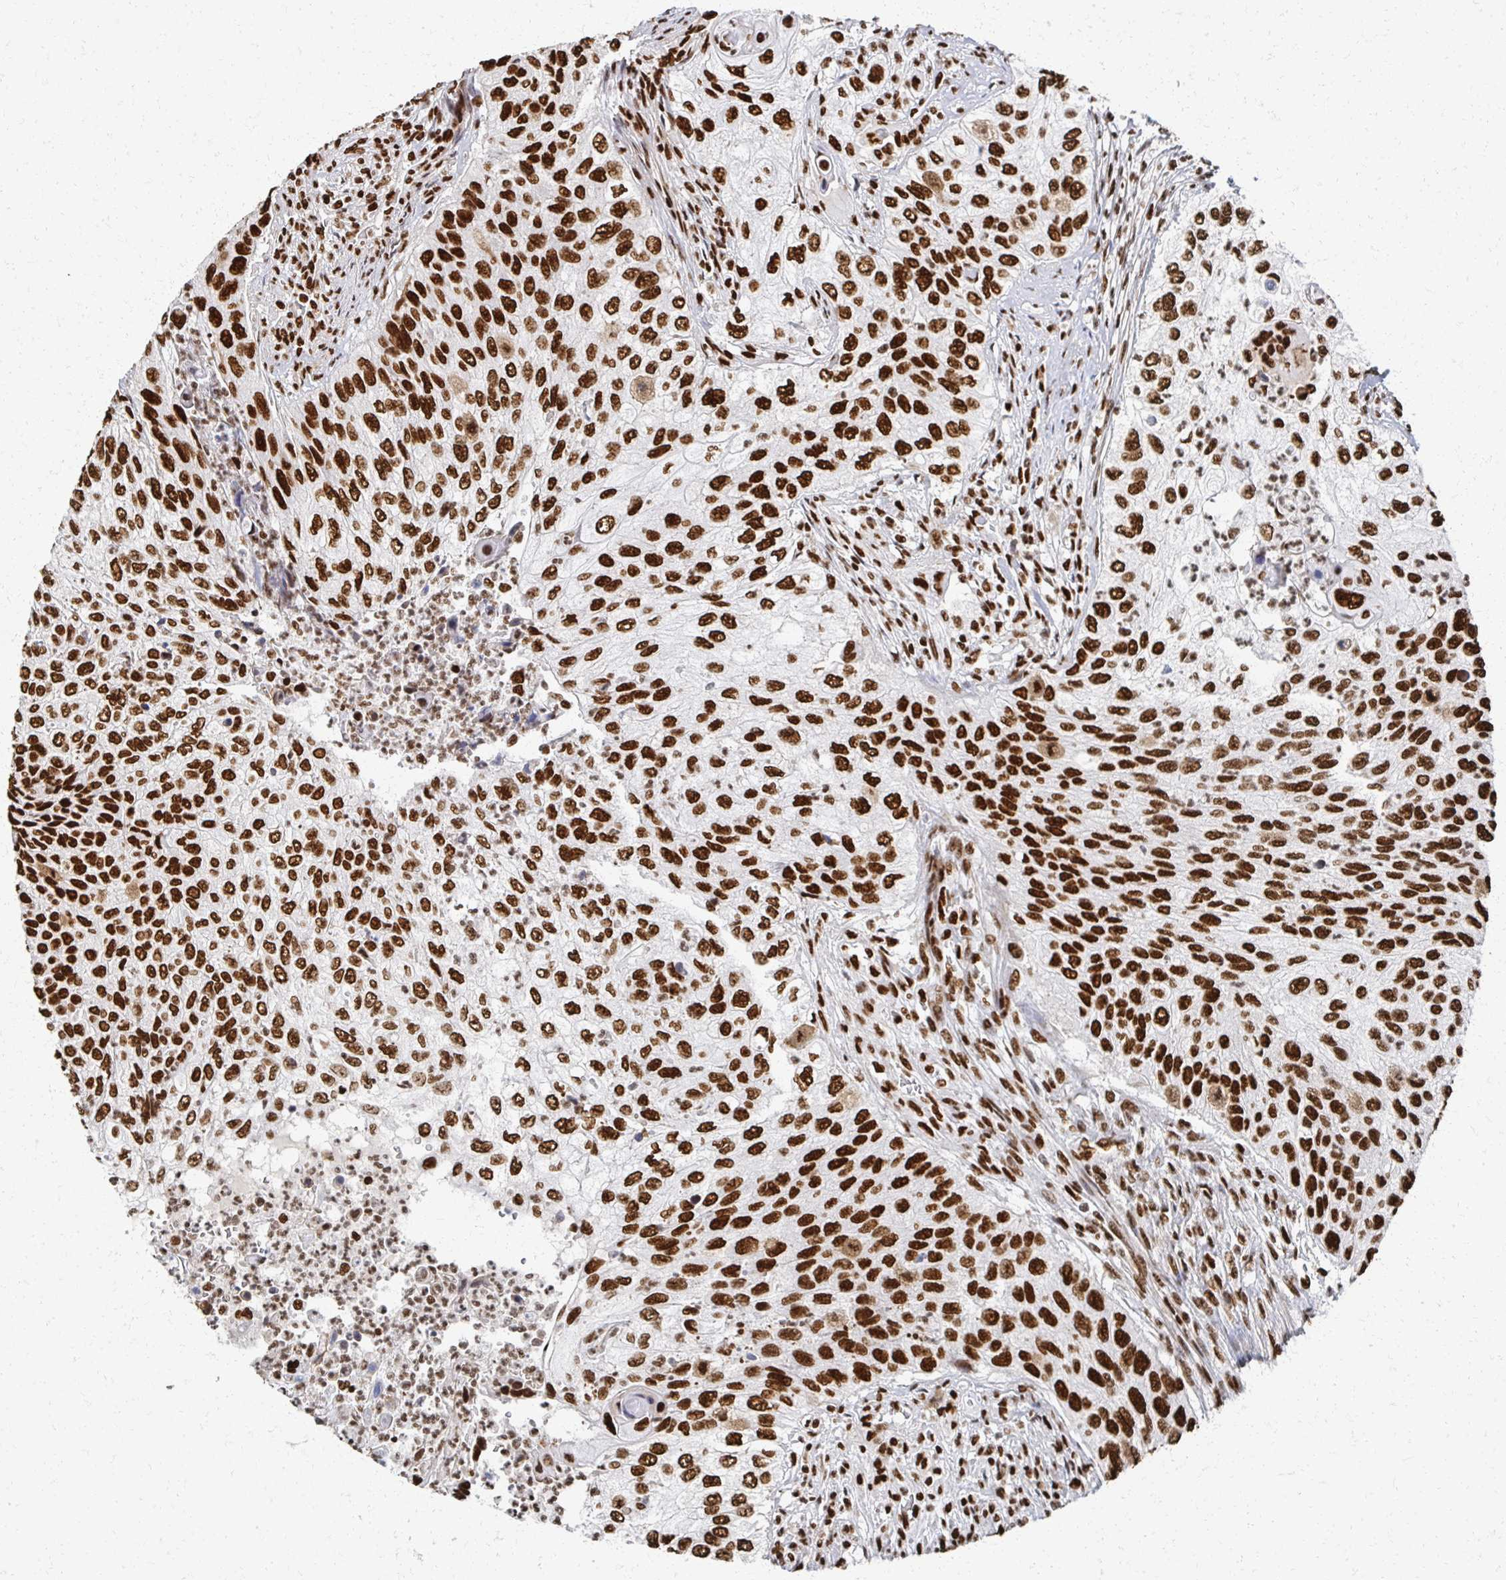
{"staining": {"intensity": "strong", "quantity": ">75%", "location": "nuclear"}, "tissue": "urothelial cancer", "cell_type": "Tumor cells", "image_type": "cancer", "snomed": [{"axis": "morphology", "description": "Urothelial carcinoma, High grade"}, {"axis": "topography", "description": "Urinary bladder"}], "caption": "Immunohistochemical staining of urothelial cancer reveals strong nuclear protein positivity in about >75% of tumor cells. Using DAB (3,3'-diaminobenzidine) (brown) and hematoxylin (blue) stains, captured at high magnification using brightfield microscopy.", "gene": "RBBP7", "patient": {"sex": "female", "age": 60}}